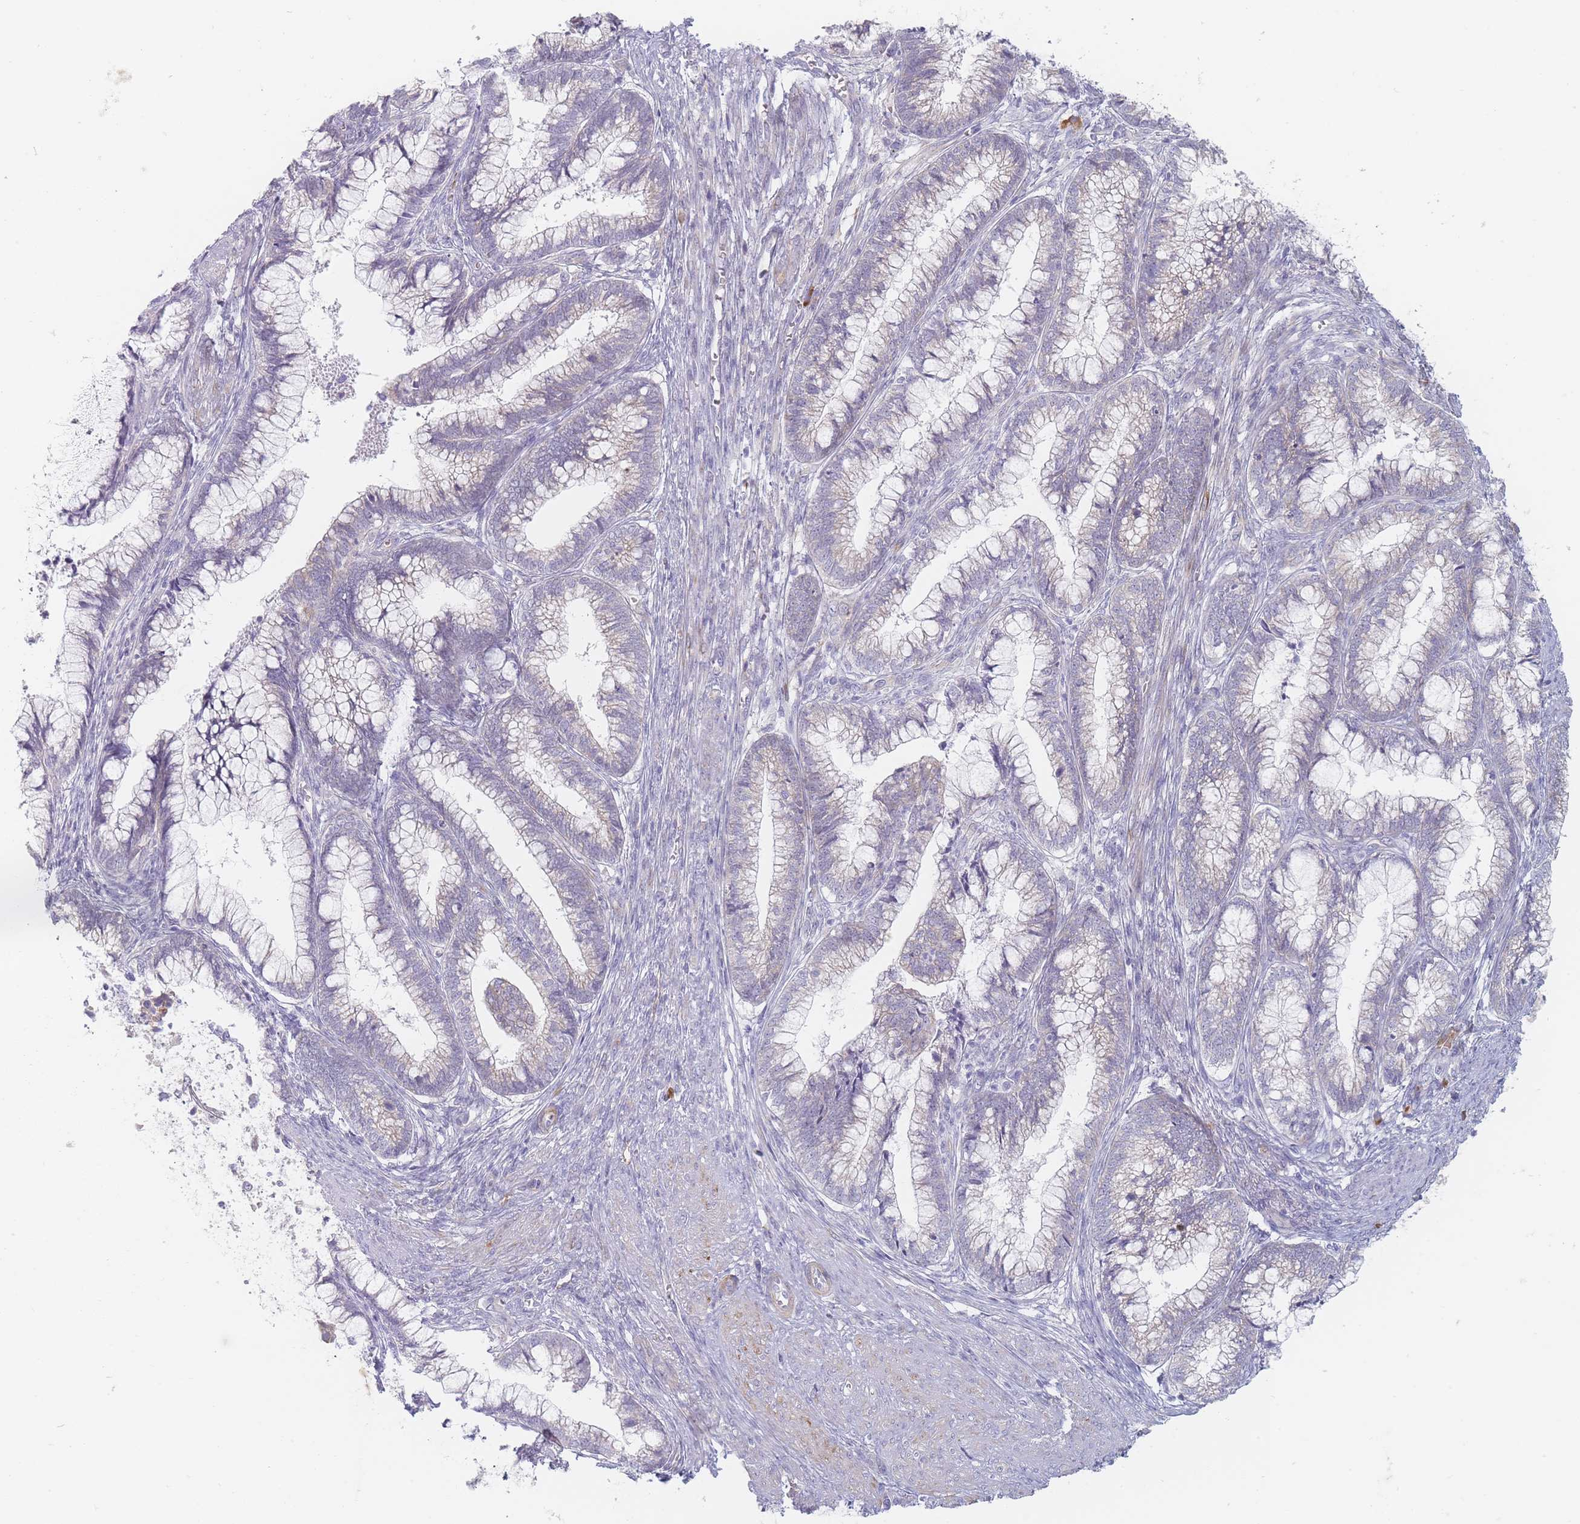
{"staining": {"intensity": "moderate", "quantity": "<25%", "location": "cytoplasmic/membranous"}, "tissue": "cervical cancer", "cell_type": "Tumor cells", "image_type": "cancer", "snomed": [{"axis": "morphology", "description": "Adenocarcinoma, NOS"}, {"axis": "topography", "description": "Cervix"}], "caption": "Cervical adenocarcinoma stained with IHC exhibits moderate cytoplasmic/membranous expression in about <25% of tumor cells.", "gene": "ERBIN", "patient": {"sex": "female", "age": 44}}